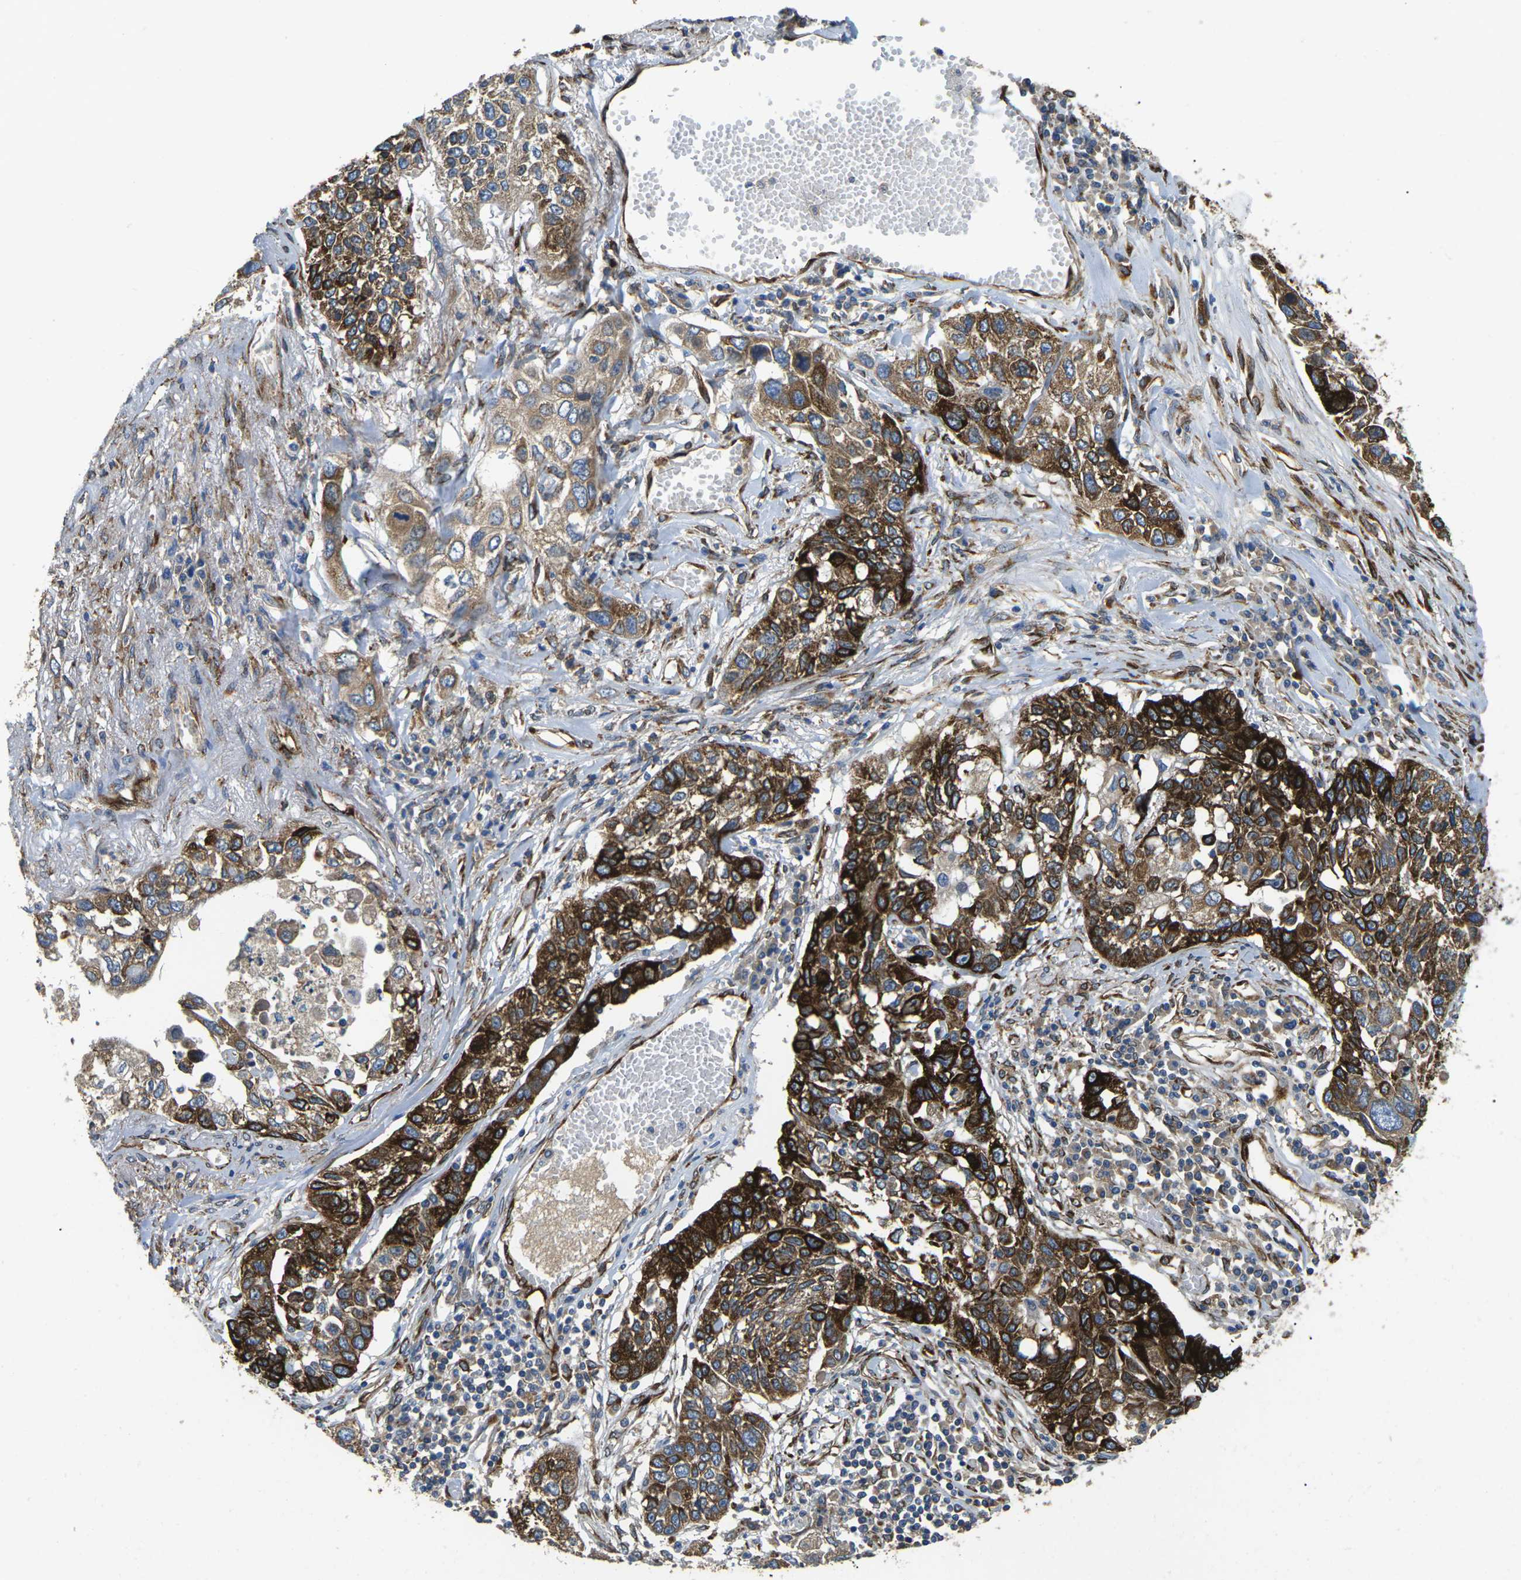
{"staining": {"intensity": "strong", "quantity": ">75%", "location": "cytoplasmic/membranous"}, "tissue": "lung cancer", "cell_type": "Tumor cells", "image_type": "cancer", "snomed": [{"axis": "morphology", "description": "Squamous cell carcinoma, NOS"}, {"axis": "topography", "description": "Lung"}], "caption": "This histopathology image exhibits immunohistochemistry (IHC) staining of lung cancer (squamous cell carcinoma), with high strong cytoplasmic/membranous staining in approximately >75% of tumor cells.", "gene": "PDZD8", "patient": {"sex": "male", "age": 71}}